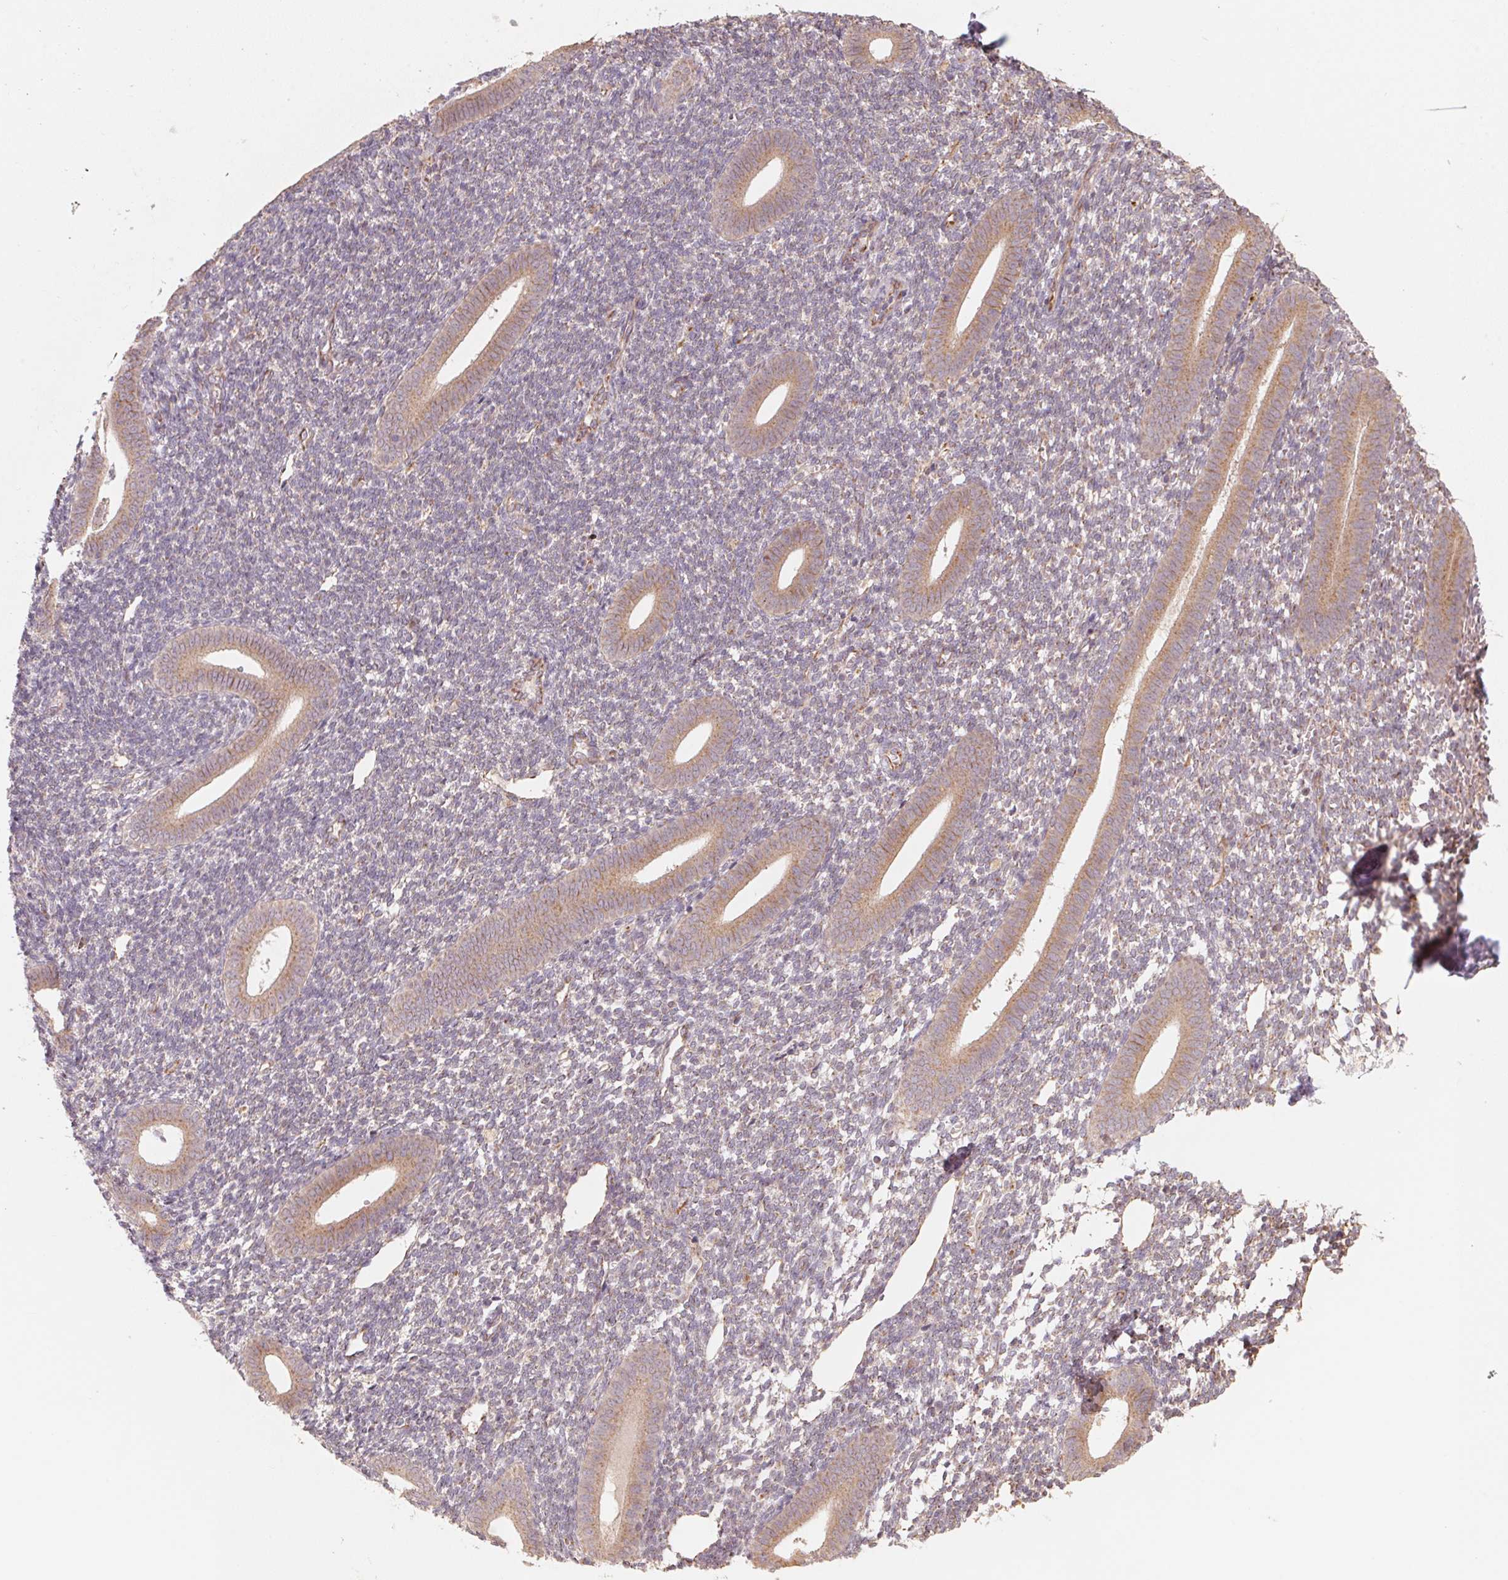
{"staining": {"intensity": "weak", "quantity": "<25%", "location": "cytoplasmic/membranous"}, "tissue": "endometrium", "cell_type": "Cells in endometrial stroma", "image_type": "normal", "snomed": [{"axis": "morphology", "description": "Normal tissue, NOS"}, {"axis": "topography", "description": "Endometrium"}], "caption": "This is a image of immunohistochemistry (IHC) staining of unremarkable endometrium, which shows no staining in cells in endometrial stroma.", "gene": "TSPAN12", "patient": {"sex": "female", "age": 25}}